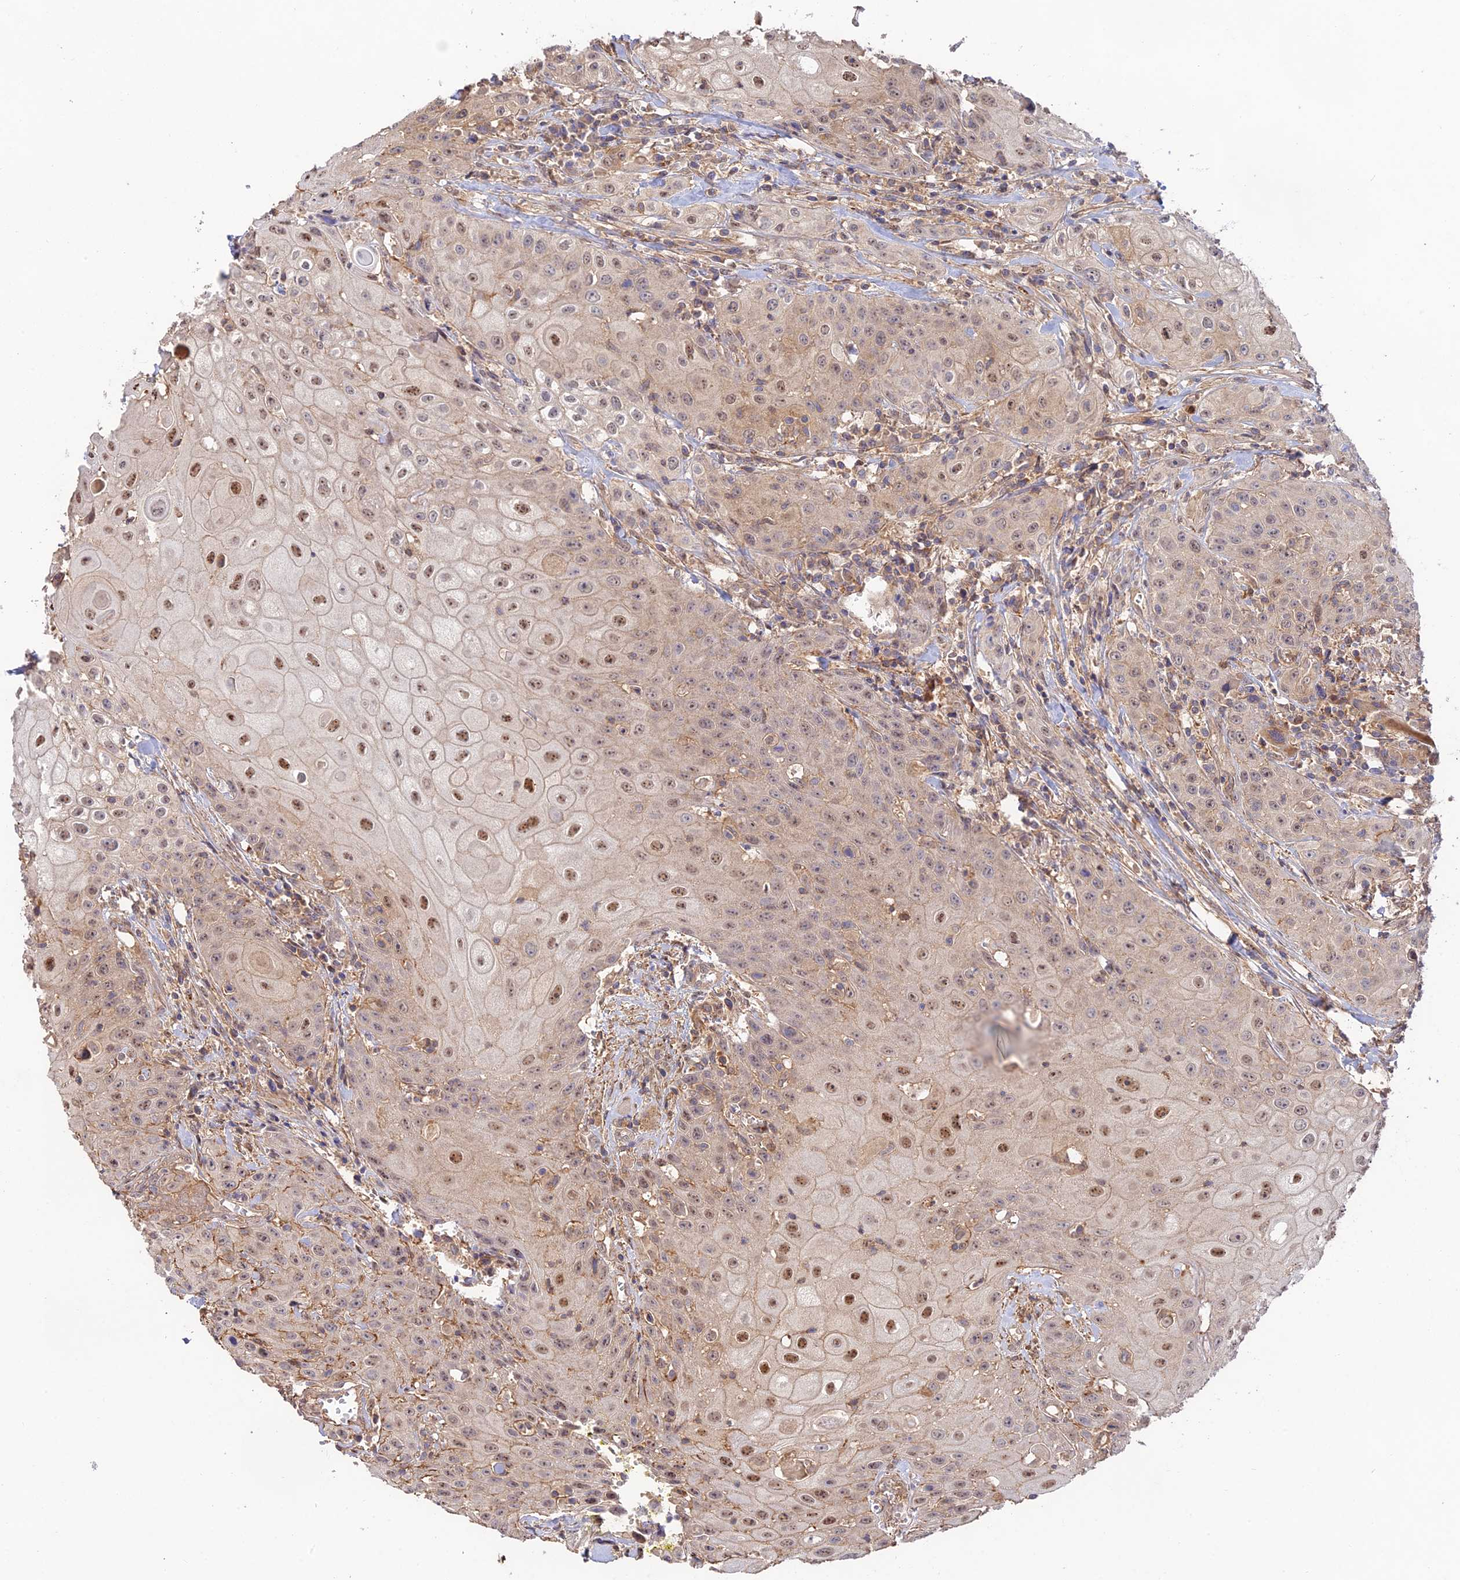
{"staining": {"intensity": "moderate", "quantity": "25%-75%", "location": "nuclear"}, "tissue": "head and neck cancer", "cell_type": "Tumor cells", "image_type": "cancer", "snomed": [{"axis": "morphology", "description": "Squamous cell carcinoma, NOS"}, {"axis": "topography", "description": "Oral tissue"}, {"axis": "topography", "description": "Head-Neck"}], "caption": "Moderate nuclear staining is appreciated in about 25%-75% of tumor cells in head and neck squamous cell carcinoma. The protein is shown in brown color, while the nuclei are stained blue.", "gene": "CLCF1", "patient": {"sex": "female", "age": 82}}